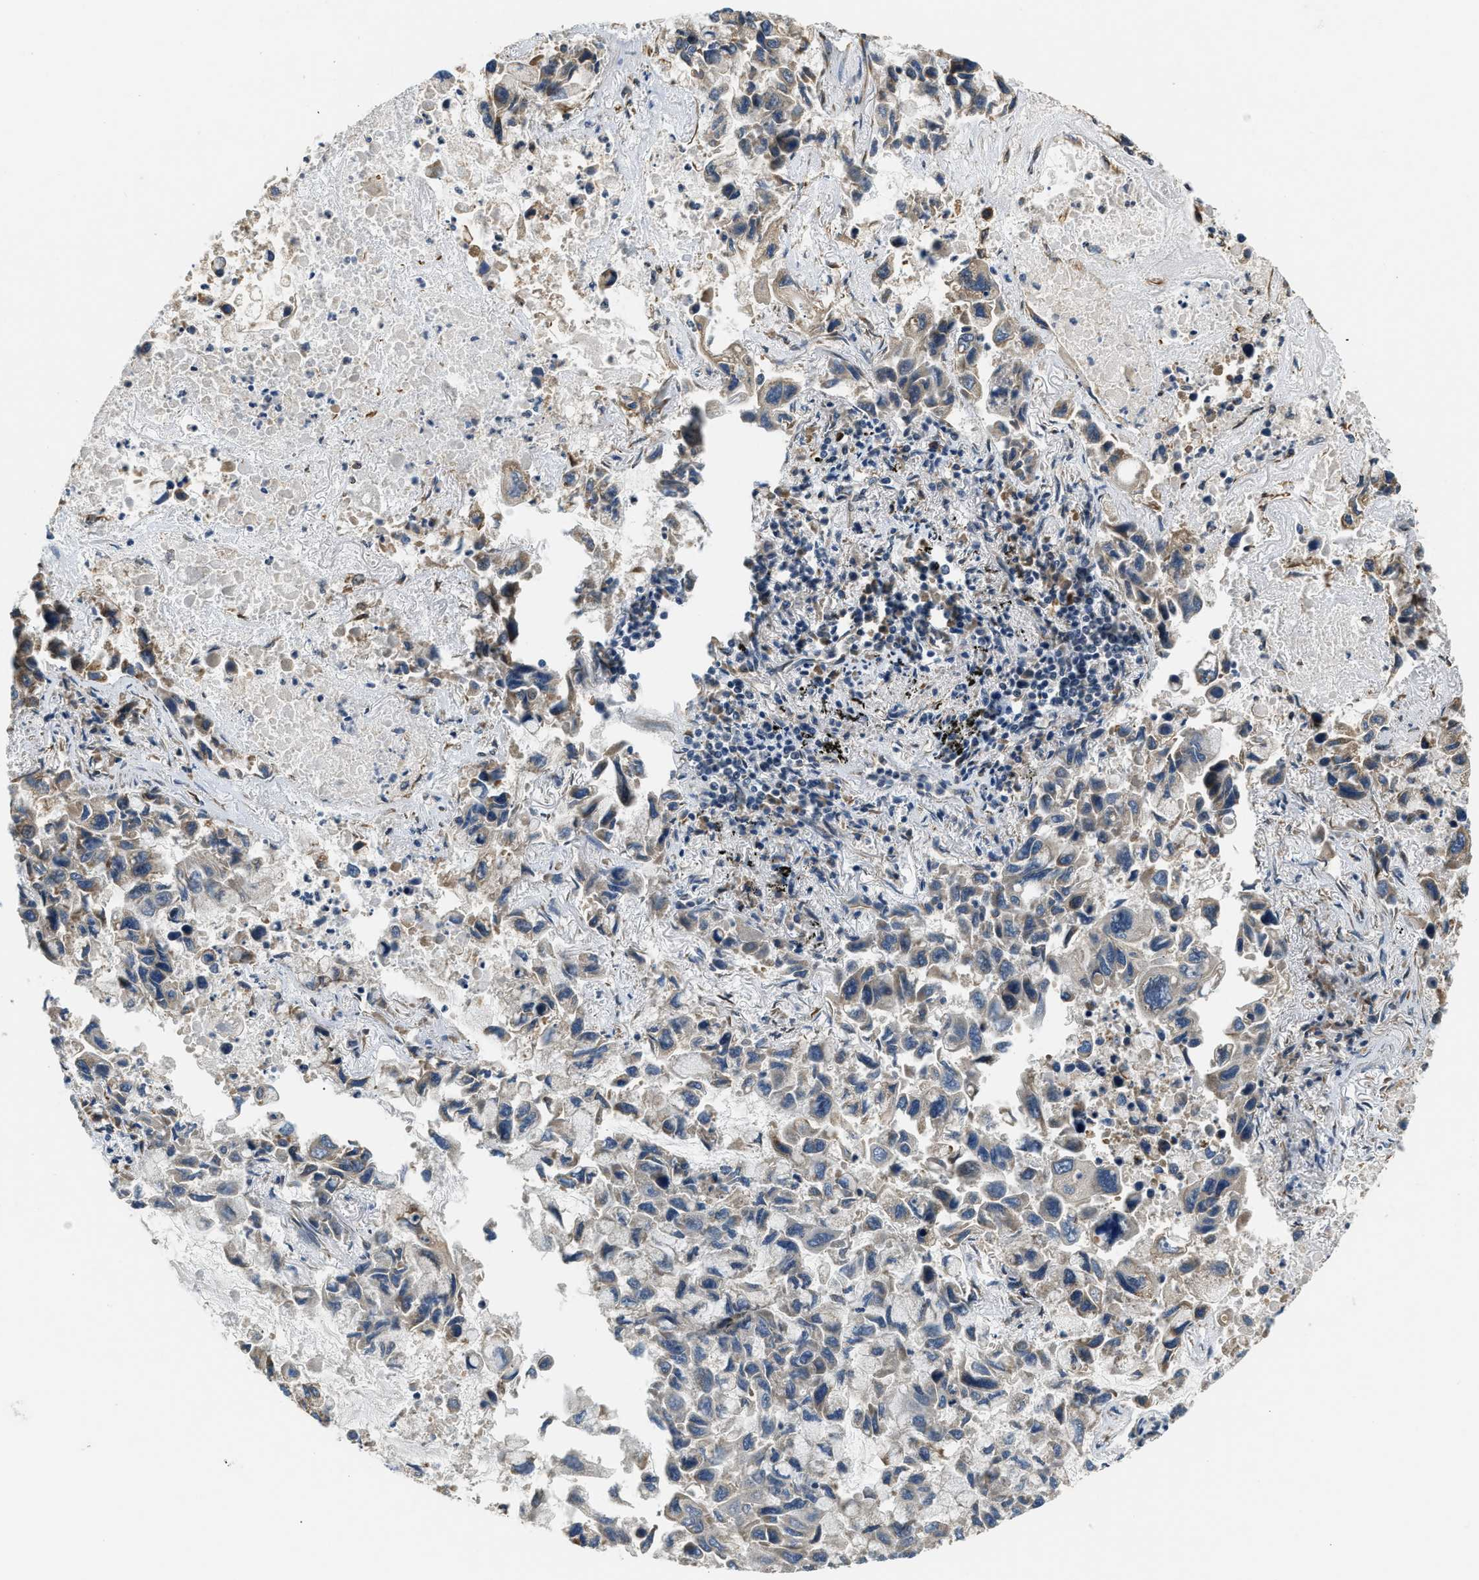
{"staining": {"intensity": "negative", "quantity": "none", "location": "none"}, "tissue": "lung cancer", "cell_type": "Tumor cells", "image_type": "cancer", "snomed": [{"axis": "morphology", "description": "Adenocarcinoma, NOS"}, {"axis": "topography", "description": "Lung"}], "caption": "Immunohistochemical staining of human lung adenocarcinoma shows no significant staining in tumor cells. (Brightfield microscopy of DAB immunohistochemistry (IHC) at high magnification).", "gene": "ALOX12", "patient": {"sex": "male", "age": 64}}